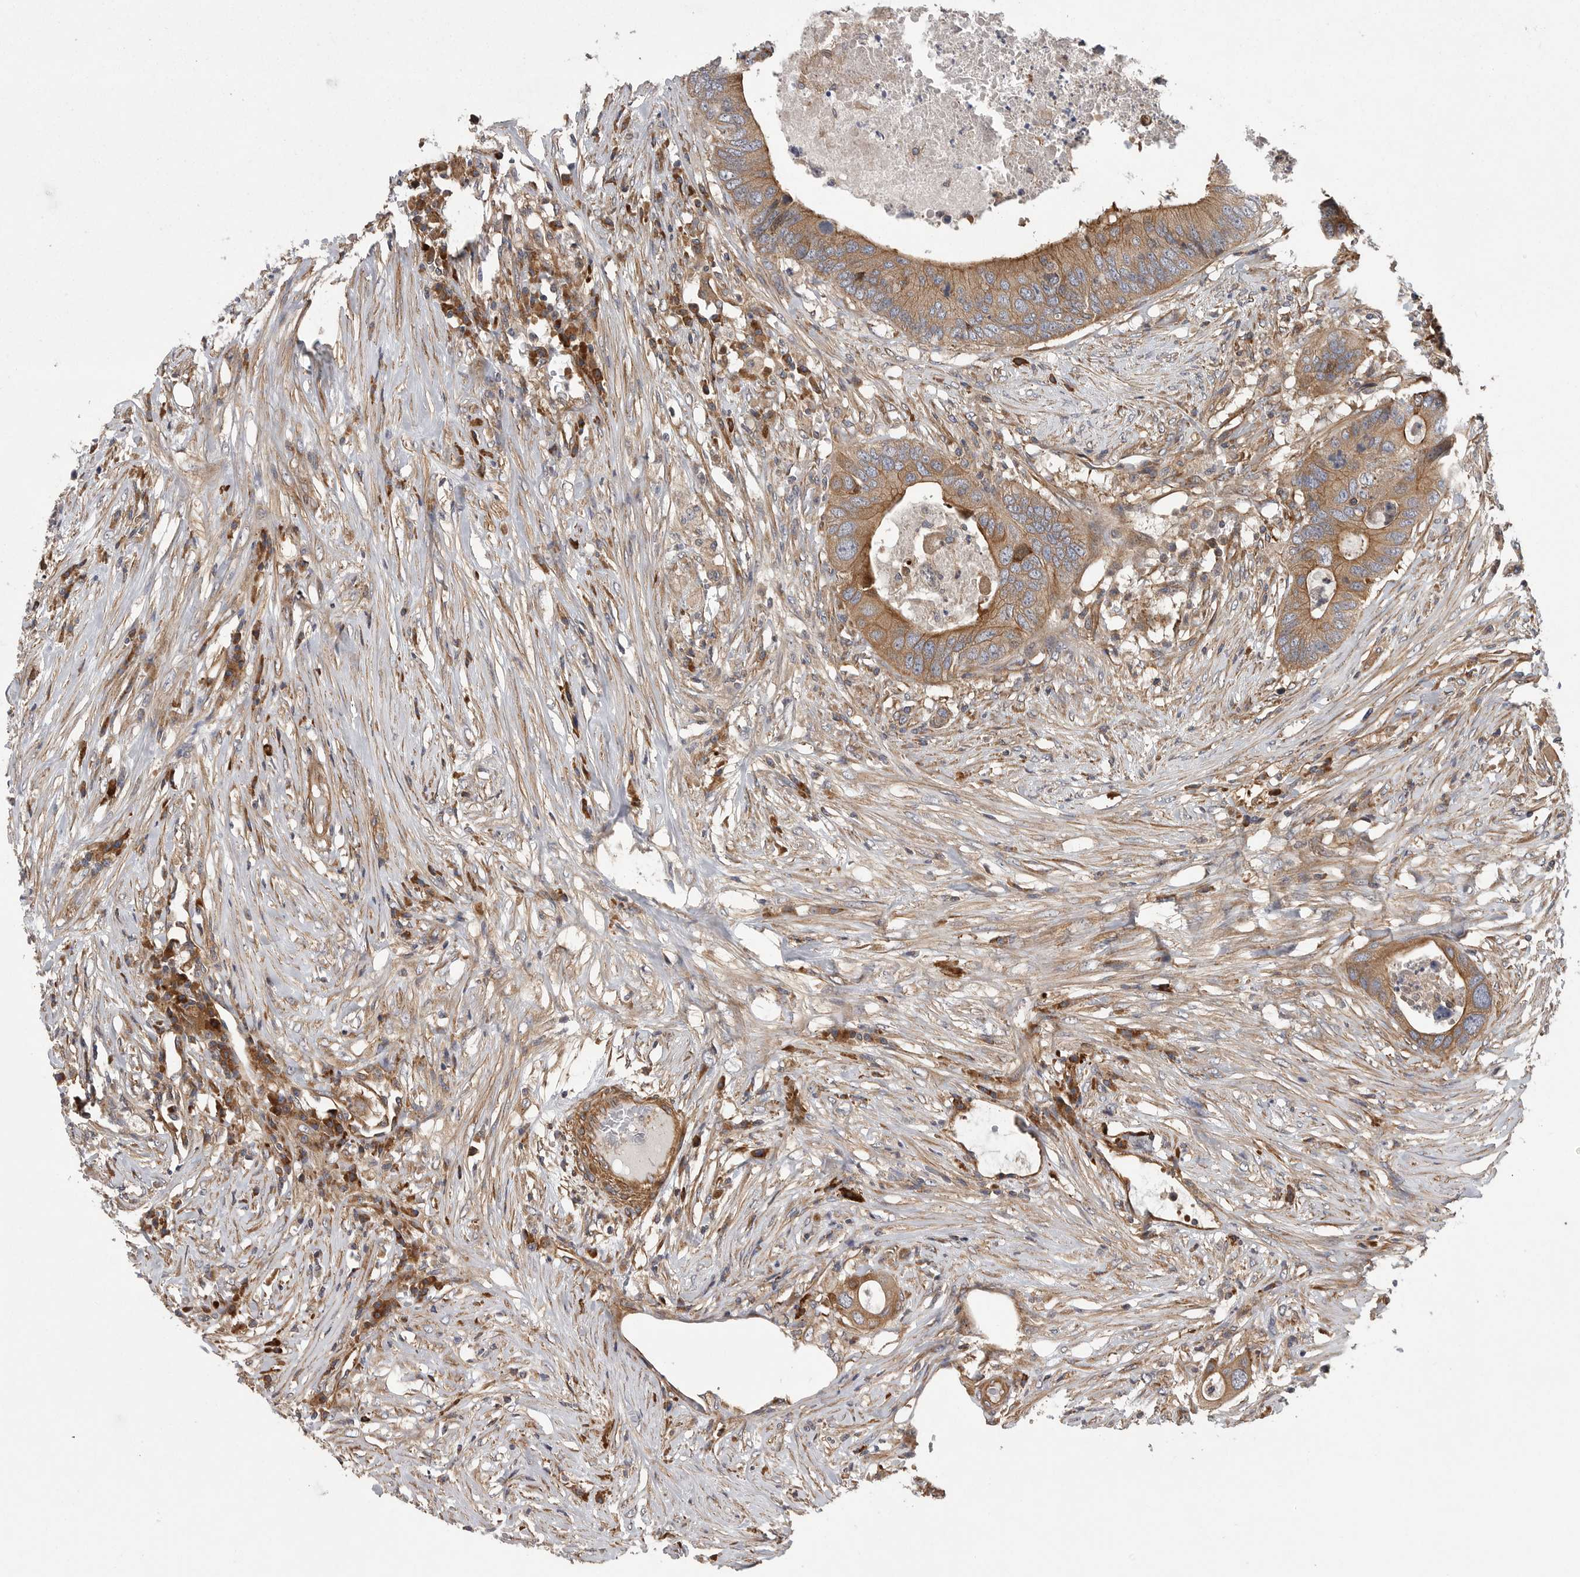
{"staining": {"intensity": "moderate", "quantity": "25%-75%", "location": "cytoplasmic/membranous"}, "tissue": "colorectal cancer", "cell_type": "Tumor cells", "image_type": "cancer", "snomed": [{"axis": "morphology", "description": "Adenocarcinoma, NOS"}, {"axis": "topography", "description": "Colon"}], "caption": "IHC photomicrograph of human colorectal cancer (adenocarcinoma) stained for a protein (brown), which reveals medium levels of moderate cytoplasmic/membranous expression in about 25%-75% of tumor cells.", "gene": "OXR1", "patient": {"sex": "male", "age": 71}}